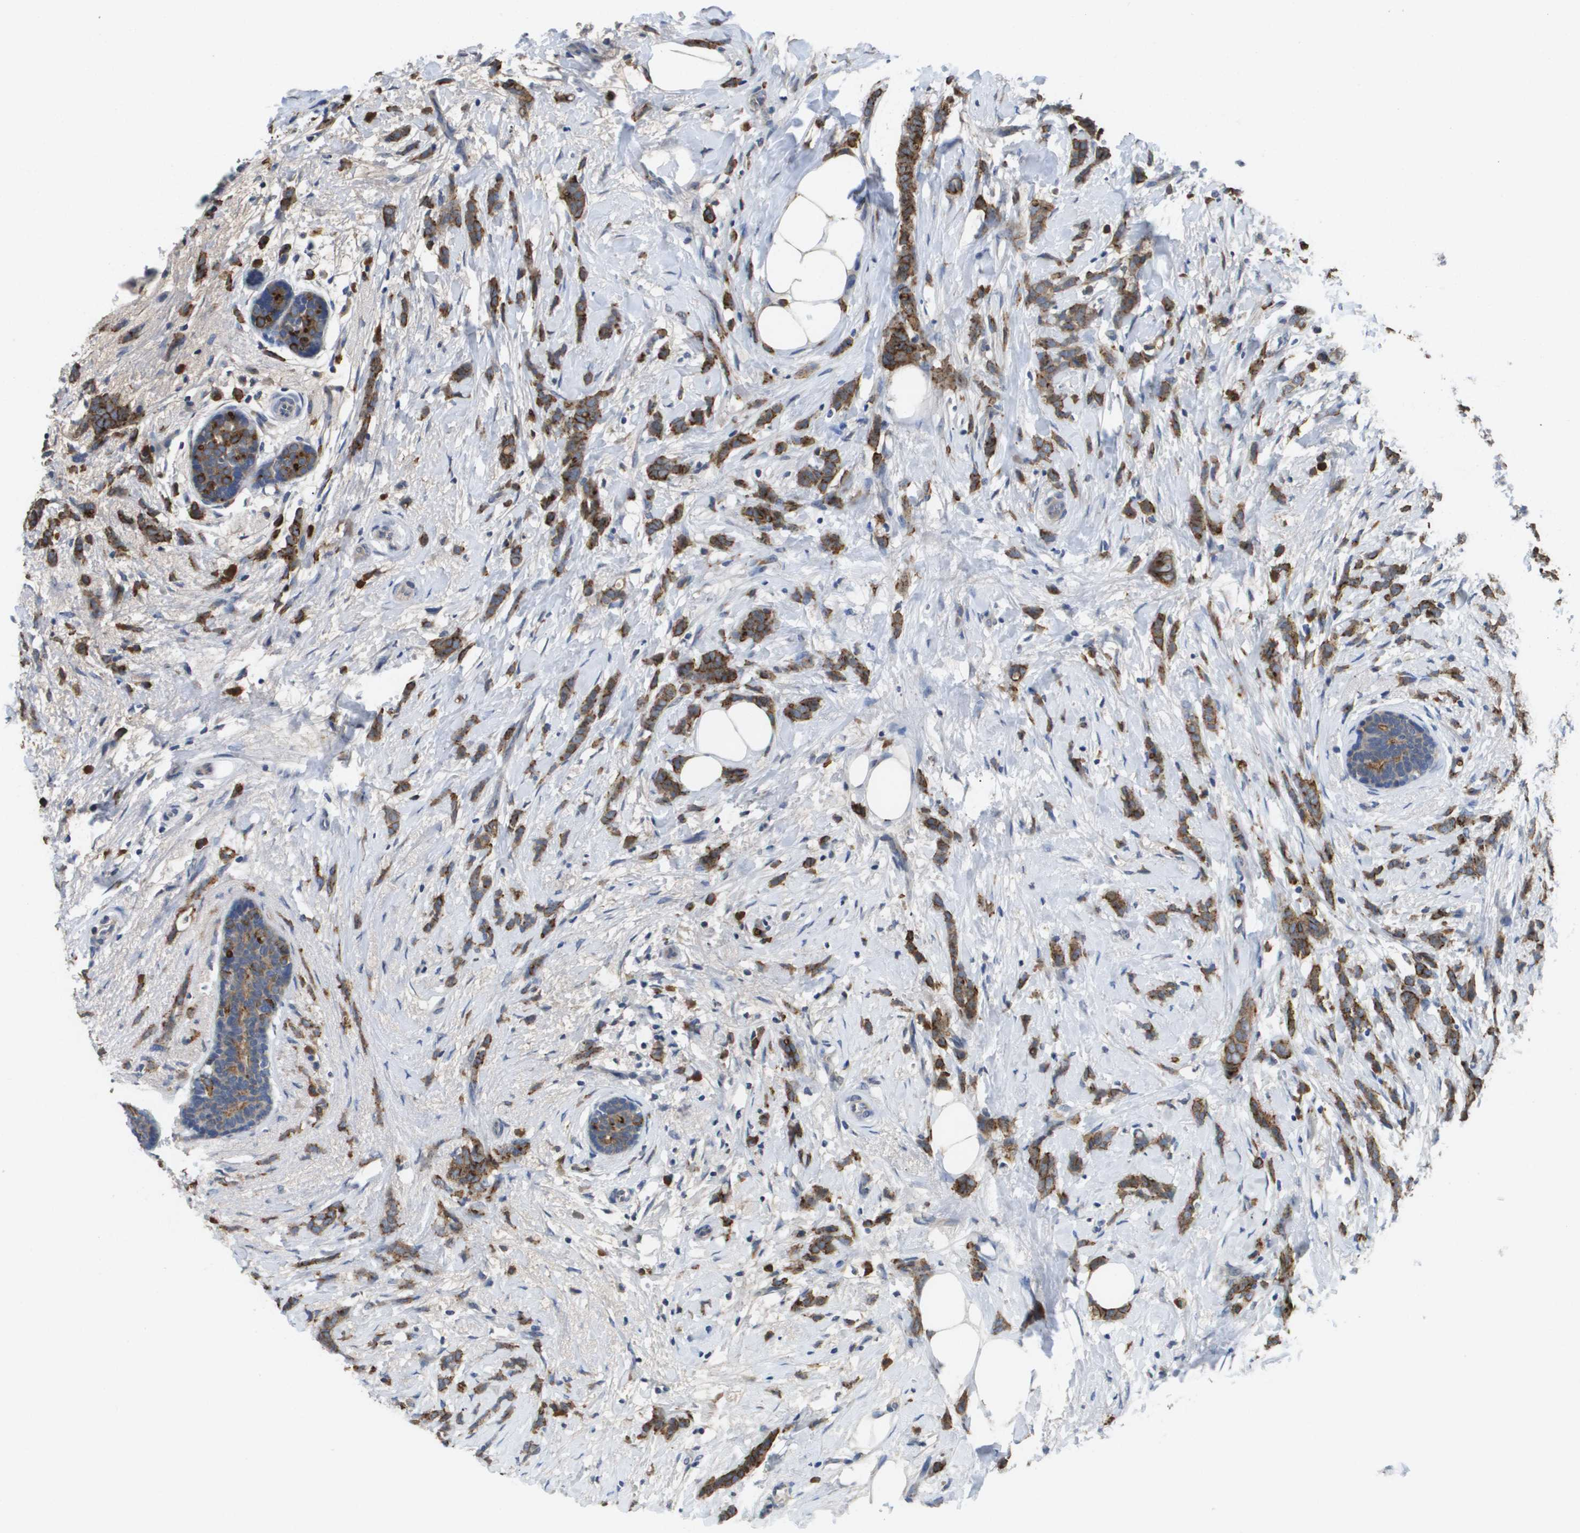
{"staining": {"intensity": "strong", "quantity": ">75%", "location": "cytoplasmic/membranous"}, "tissue": "breast cancer", "cell_type": "Tumor cells", "image_type": "cancer", "snomed": [{"axis": "morphology", "description": "Lobular carcinoma, in situ"}, {"axis": "morphology", "description": "Lobular carcinoma"}, {"axis": "topography", "description": "Breast"}], "caption": "Lobular carcinoma in situ (breast) was stained to show a protein in brown. There is high levels of strong cytoplasmic/membranous staining in approximately >75% of tumor cells. (DAB (3,3'-diaminobenzidine) IHC with brightfield microscopy, high magnification).", "gene": "RAB27B", "patient": {"sex": "female", "age": 41}}